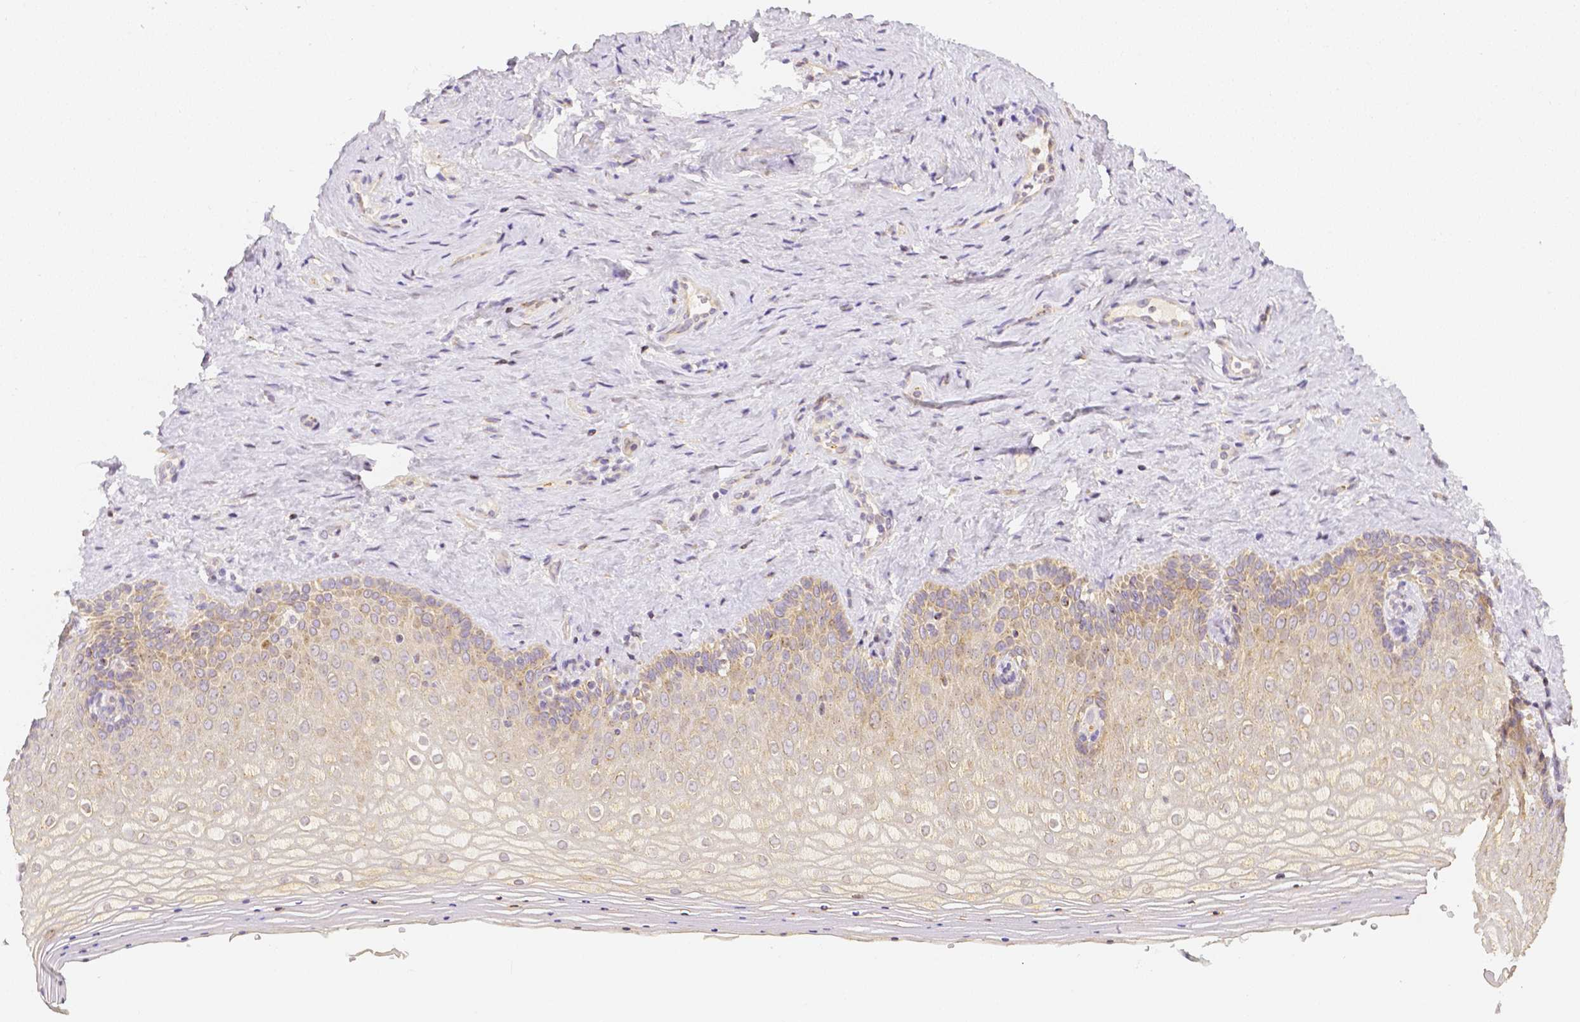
{"staining": {"intensity": "weak", "quantity": "25%-75%", "location": "cytoplasmic/membranous"}, "tissue": "vagina", "cell_type": "Squamous epithelial cells", "image_type": "normal", "snomed": [{"axis": "morphology", "description": "Normal tissue, NOS"}, {"axis": "topography", "description": "Vagina"}], "caption": "This image reveals unremarkable vagina stained with immunohistochemistry to label a protein in brown. The cytoplasmic/membranous of squamous epithelial cells show weak positivity for the protein. Nuclei are counter-stained blue.", "gene": "C10orf67", "patient": {"sex": "female", "age": 42}}